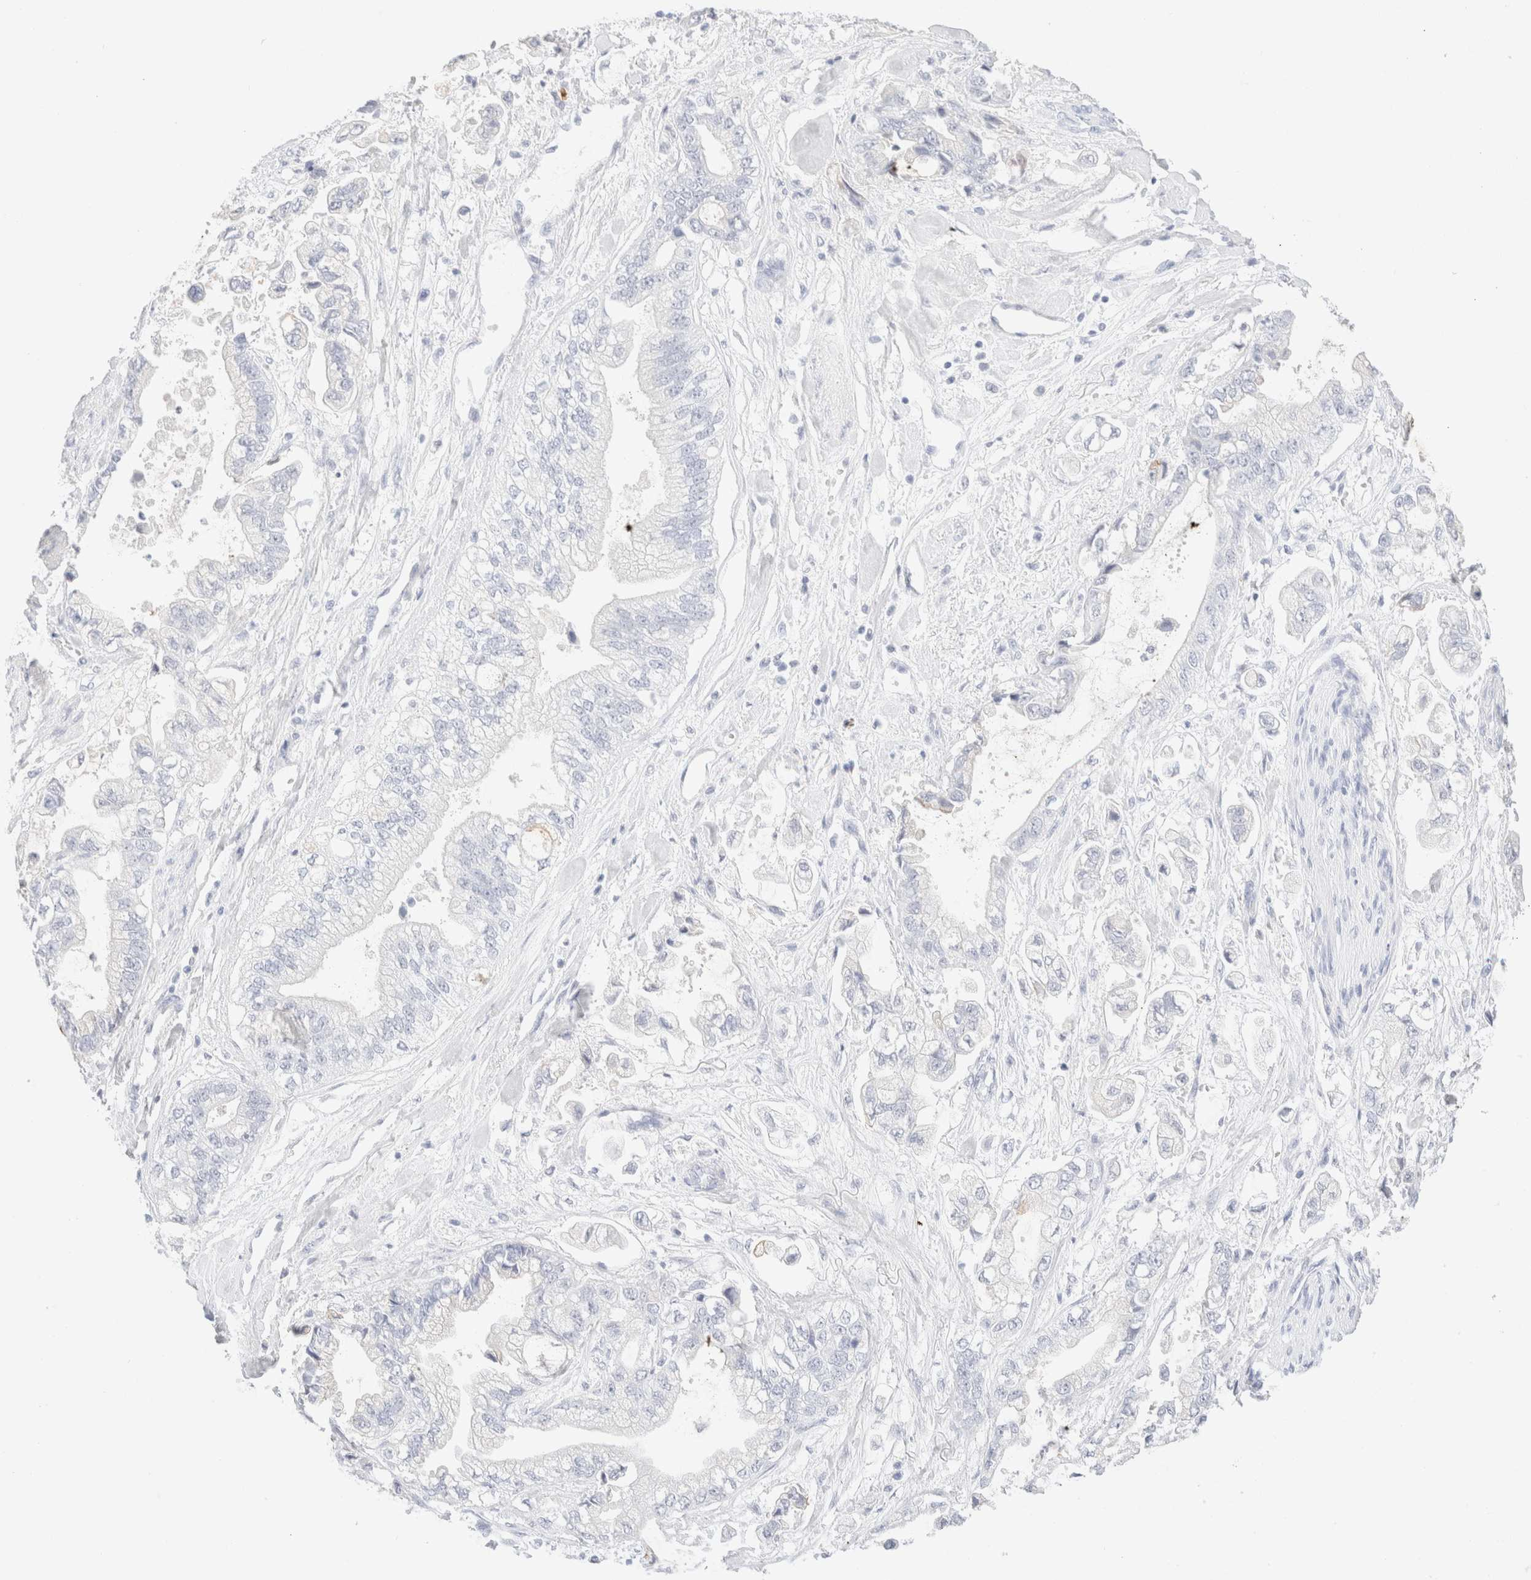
{"staining": {"intensity": "negative", "quantity": "none", "location": "none"}, "tissue": "stomach cancer", "cell_type": "Tumor cells", "image_type": "cancer", "snomed": [{"axis": "morphology", "description": "Normal tissue, NOS"}, {"axis": "morphology", "description": "Adenocarcinoma, NOS"}, {"axis": "topography", "description": "Stomach"}], "caption": "Tumor cells show no significant expression in stomach adenocarcinoma.", "gene": "KRT15", "patient": {"sex": "male", "age": 62}}